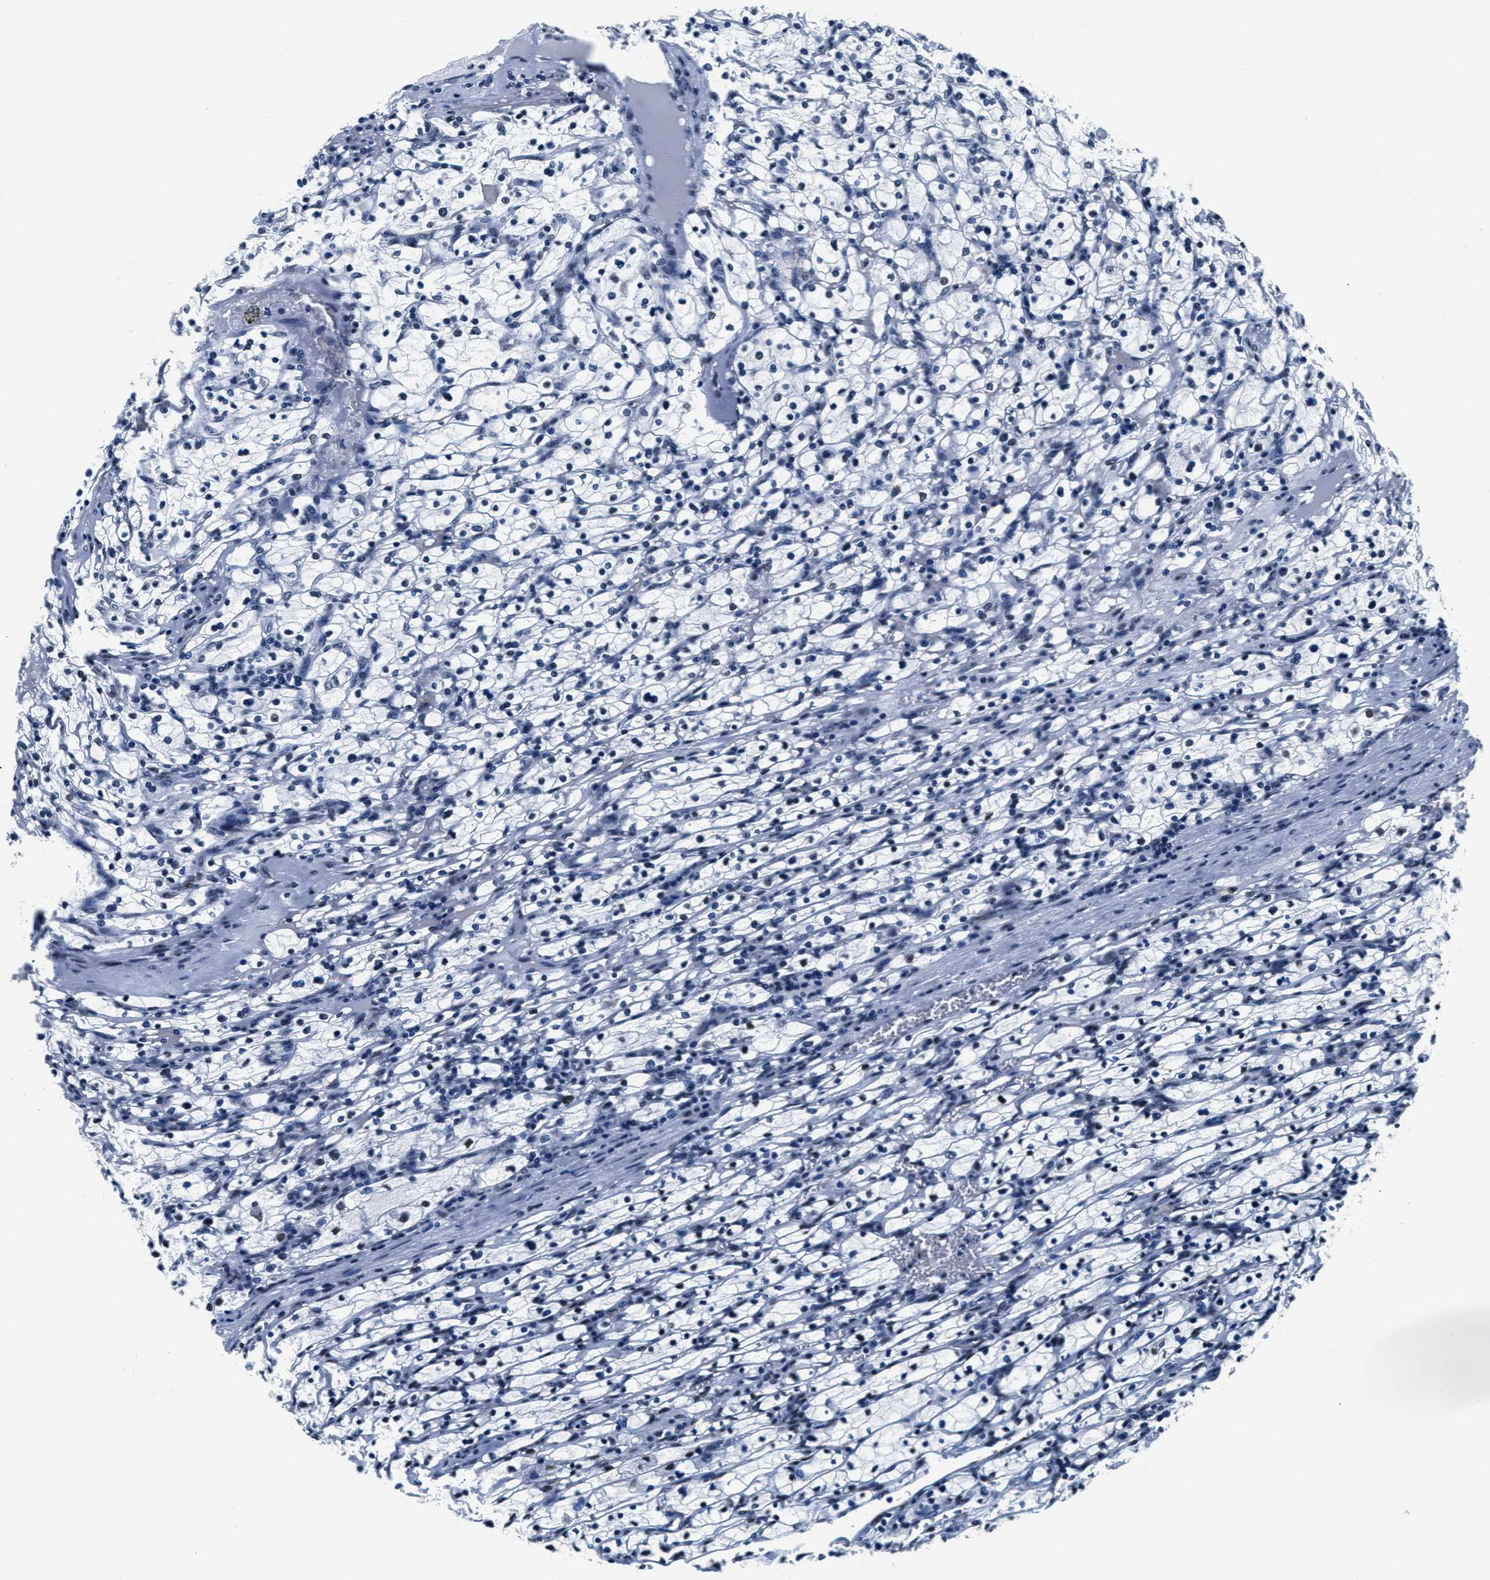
{"staining": {"intensity": "moderate", "quantity": "<25%", "location": "nuclear"}, "tissue": "renal cancer", "cell_type": "Tumor cells", "image_type": "cancer", "snomed": [{"axis": "morphology", "description": "Adenocarcinoma, NOS"}, {"axis": "topography", "description": "Kidney"}], "caption": "The micrograph shows staining of adenocarcinoma (renal), revealing moderate nuclear protein expression (brown color) within tumor cells.", "gene": "RAD50", "patient": {"sex": "female", "age": 83}}